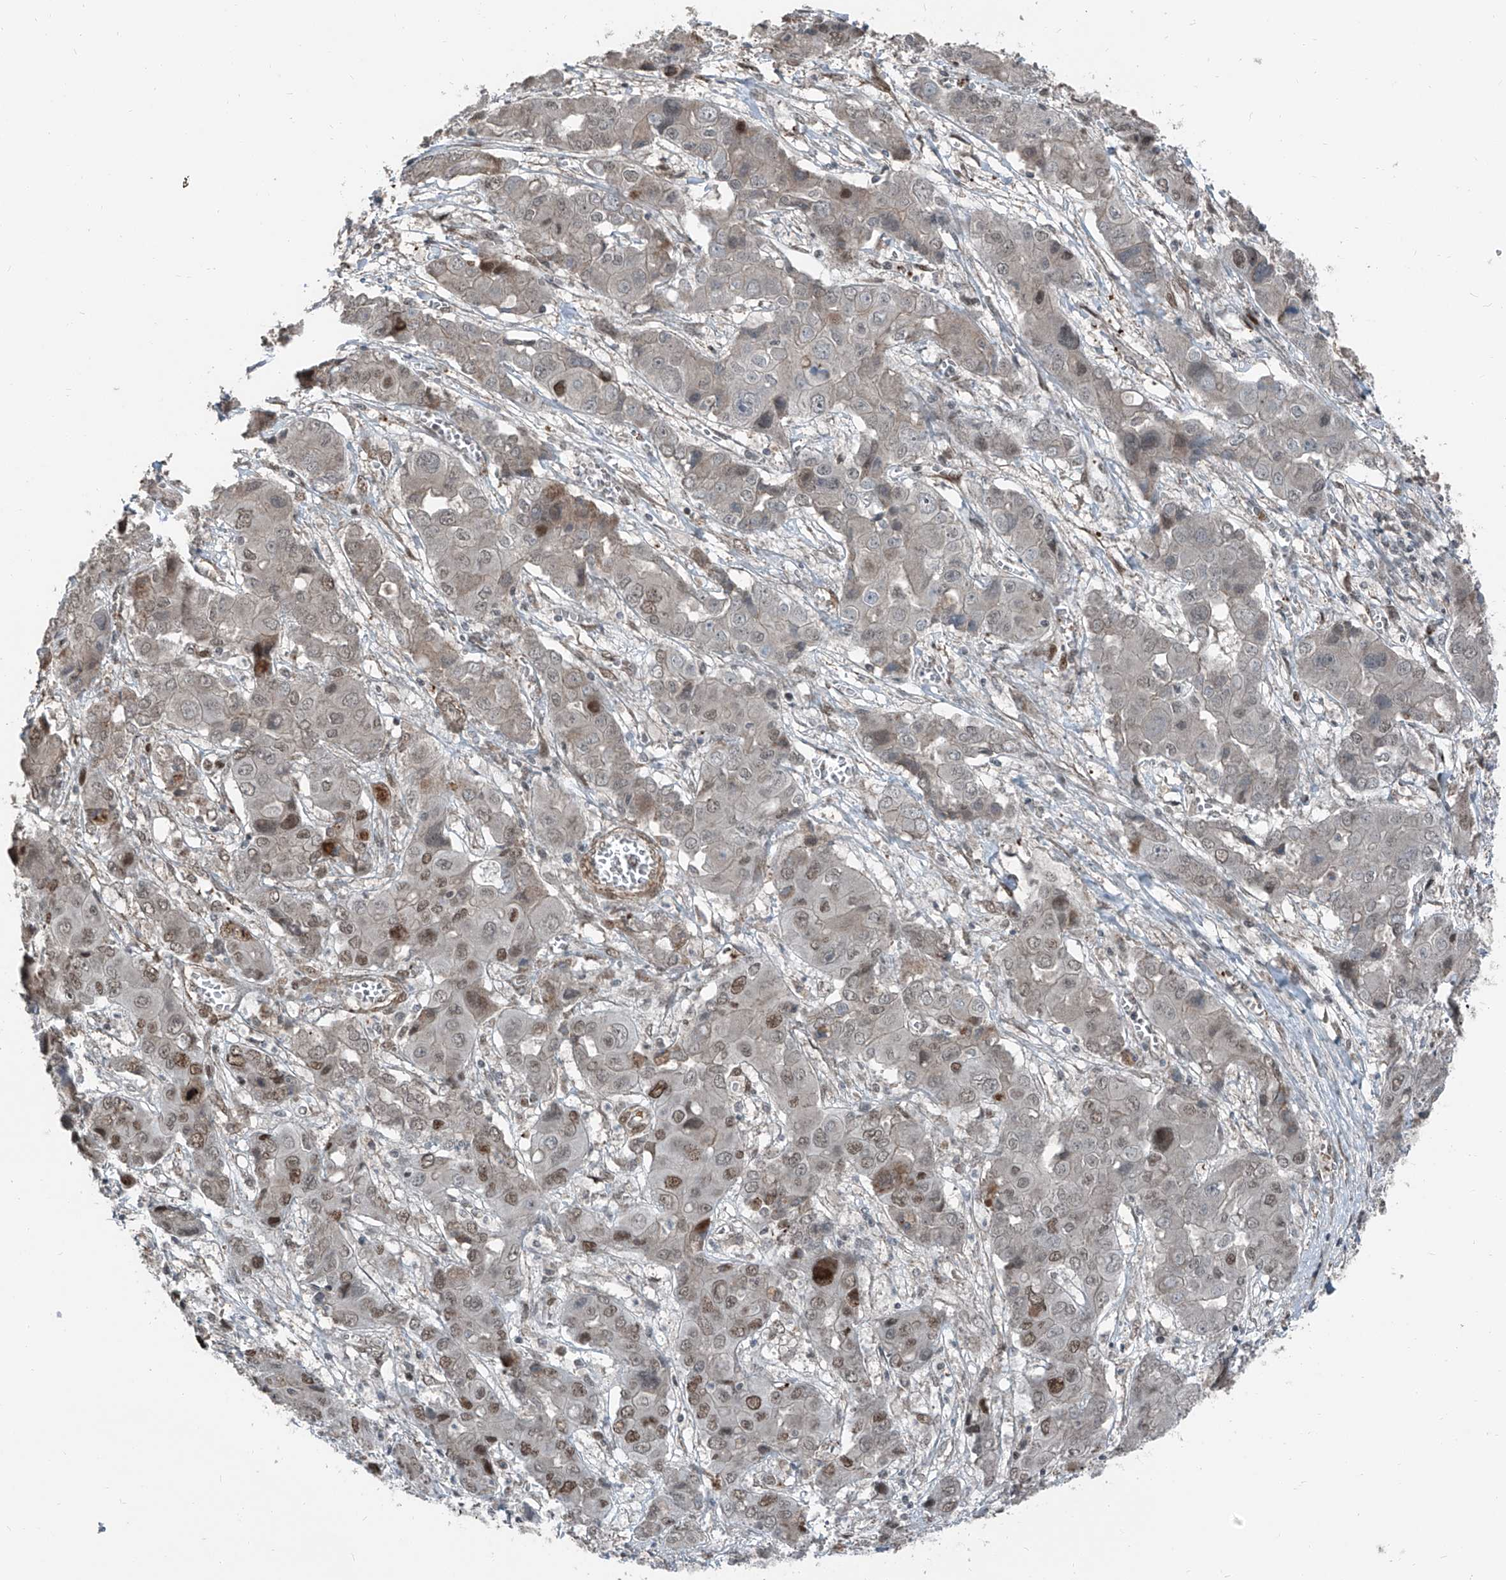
{"staining": {"intensity": "moderate", "quantity": "<25%", "location": "nuclear"}, "tissue": "liver cancer", "cell_type": "Tumor cells", "image_type": "cancer", "snomed": [{"axis": "morphology", "description": "Cholangiocarcinoma"}, {"axis": "topography", "description": "Liver"}], "caption": "Brown immunohistochemical staining in human cholangiocarcinoma (liver) shows moderate nuclear expression in approximately <25% of tumor cells.", "gene": "ZNF570", "patient": {"sex": "male", "age": 67}}